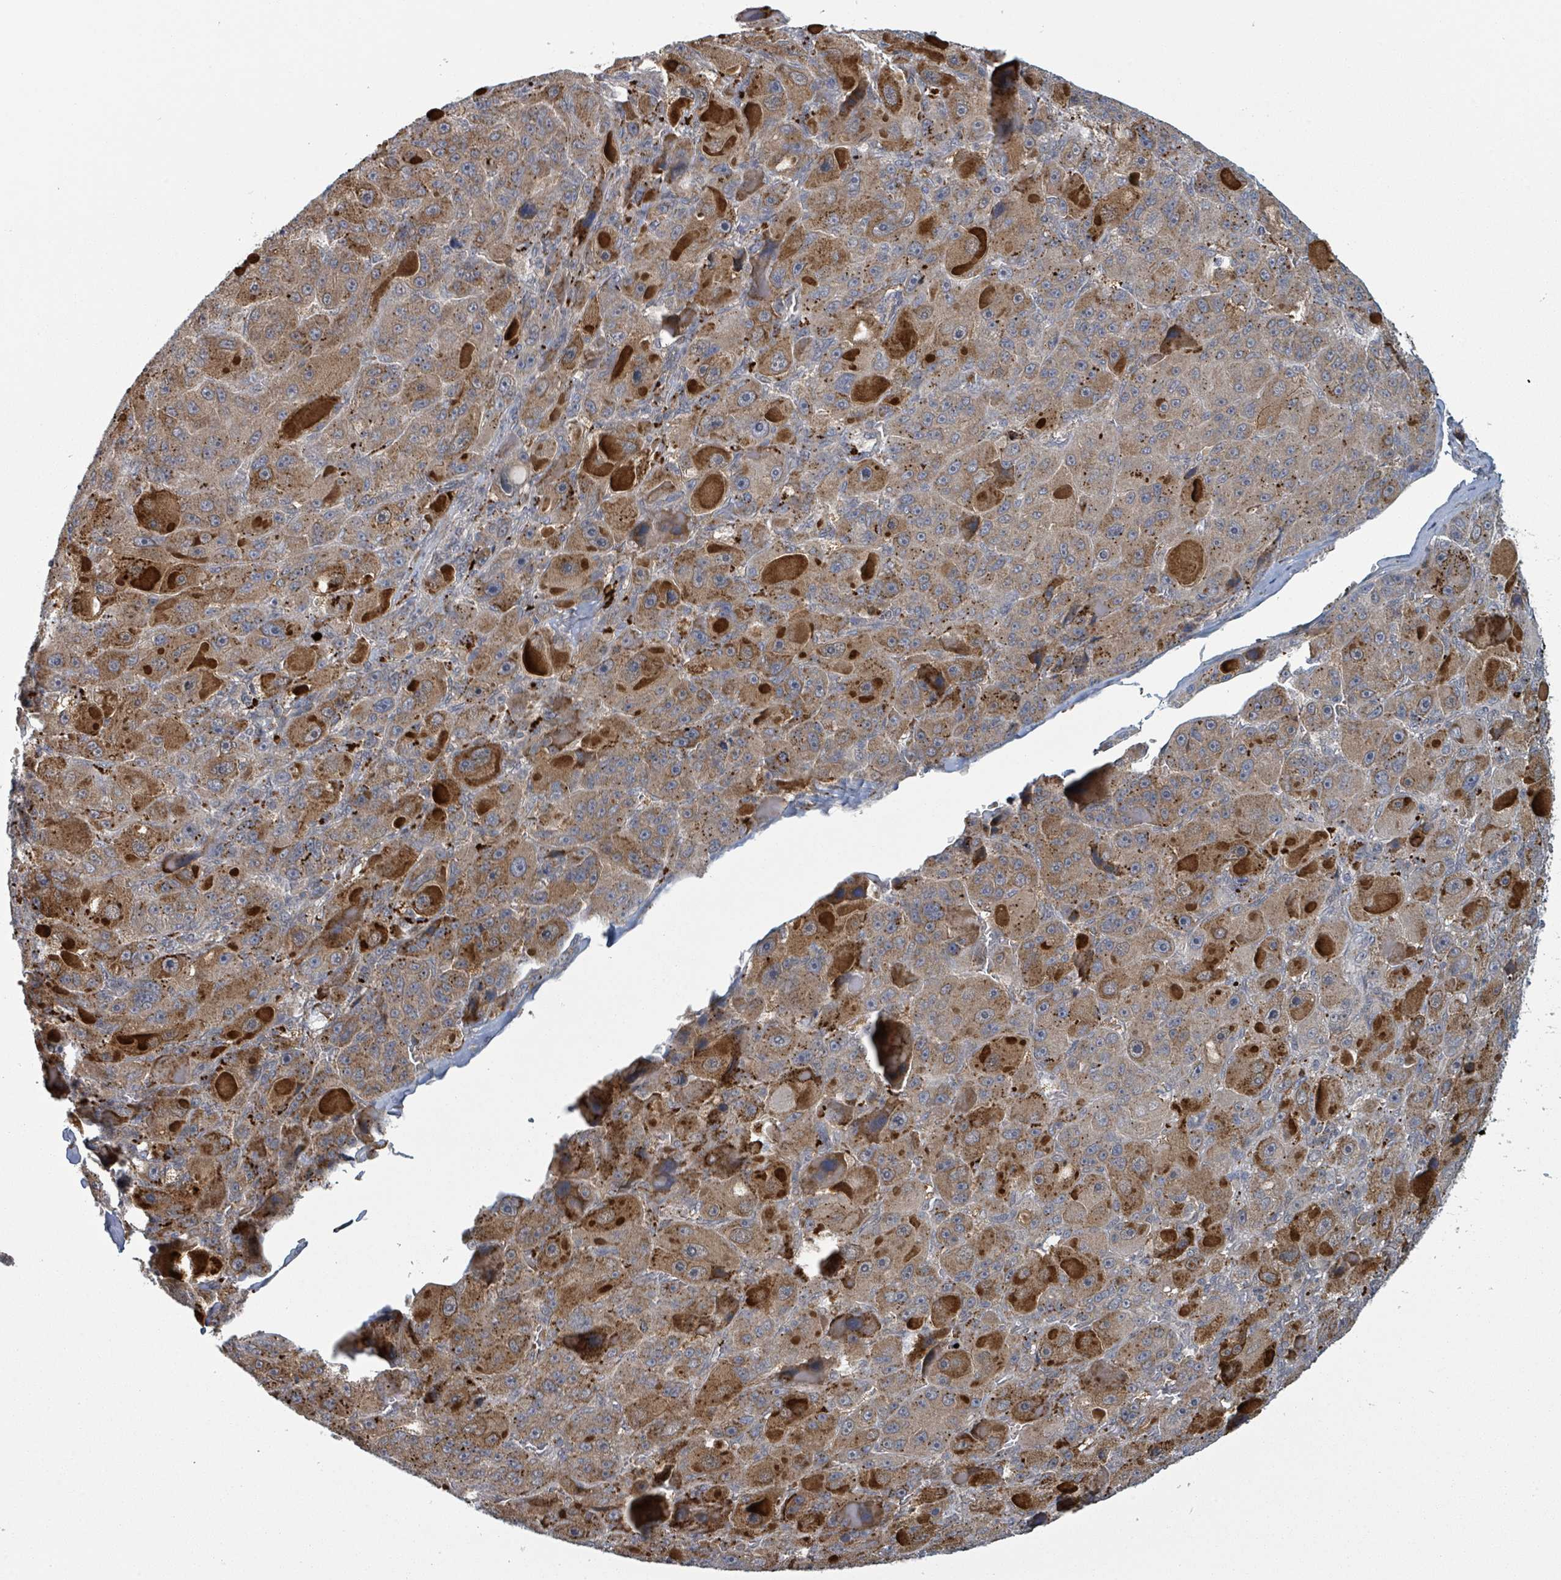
{"staining": {"intensity": "moderate", "quantity": ">75%", "location": "cytoplasmic/membranous"}, "tissue": "liver cancer", "cell_type": "Tumor cells", "image_type": "cancer", "snomed": [{"axis": "morphology", "description": "Carcinoma, Hepatocellular, NOS"}, {"axis": "topography", "description": "Liver"}], "caption": "High-magnification brightfield microscopy of liver cancer stained with DAB (3,3'-diaminobenzidine) (brown) and counterstained with hematoxylin (blue). tumor cells exhibit moderate cytoplasmic/membranous expression is present in about>75% of cells.", "gene": "GTF3C1", "patient": {"sex": "male", "age": 76}}